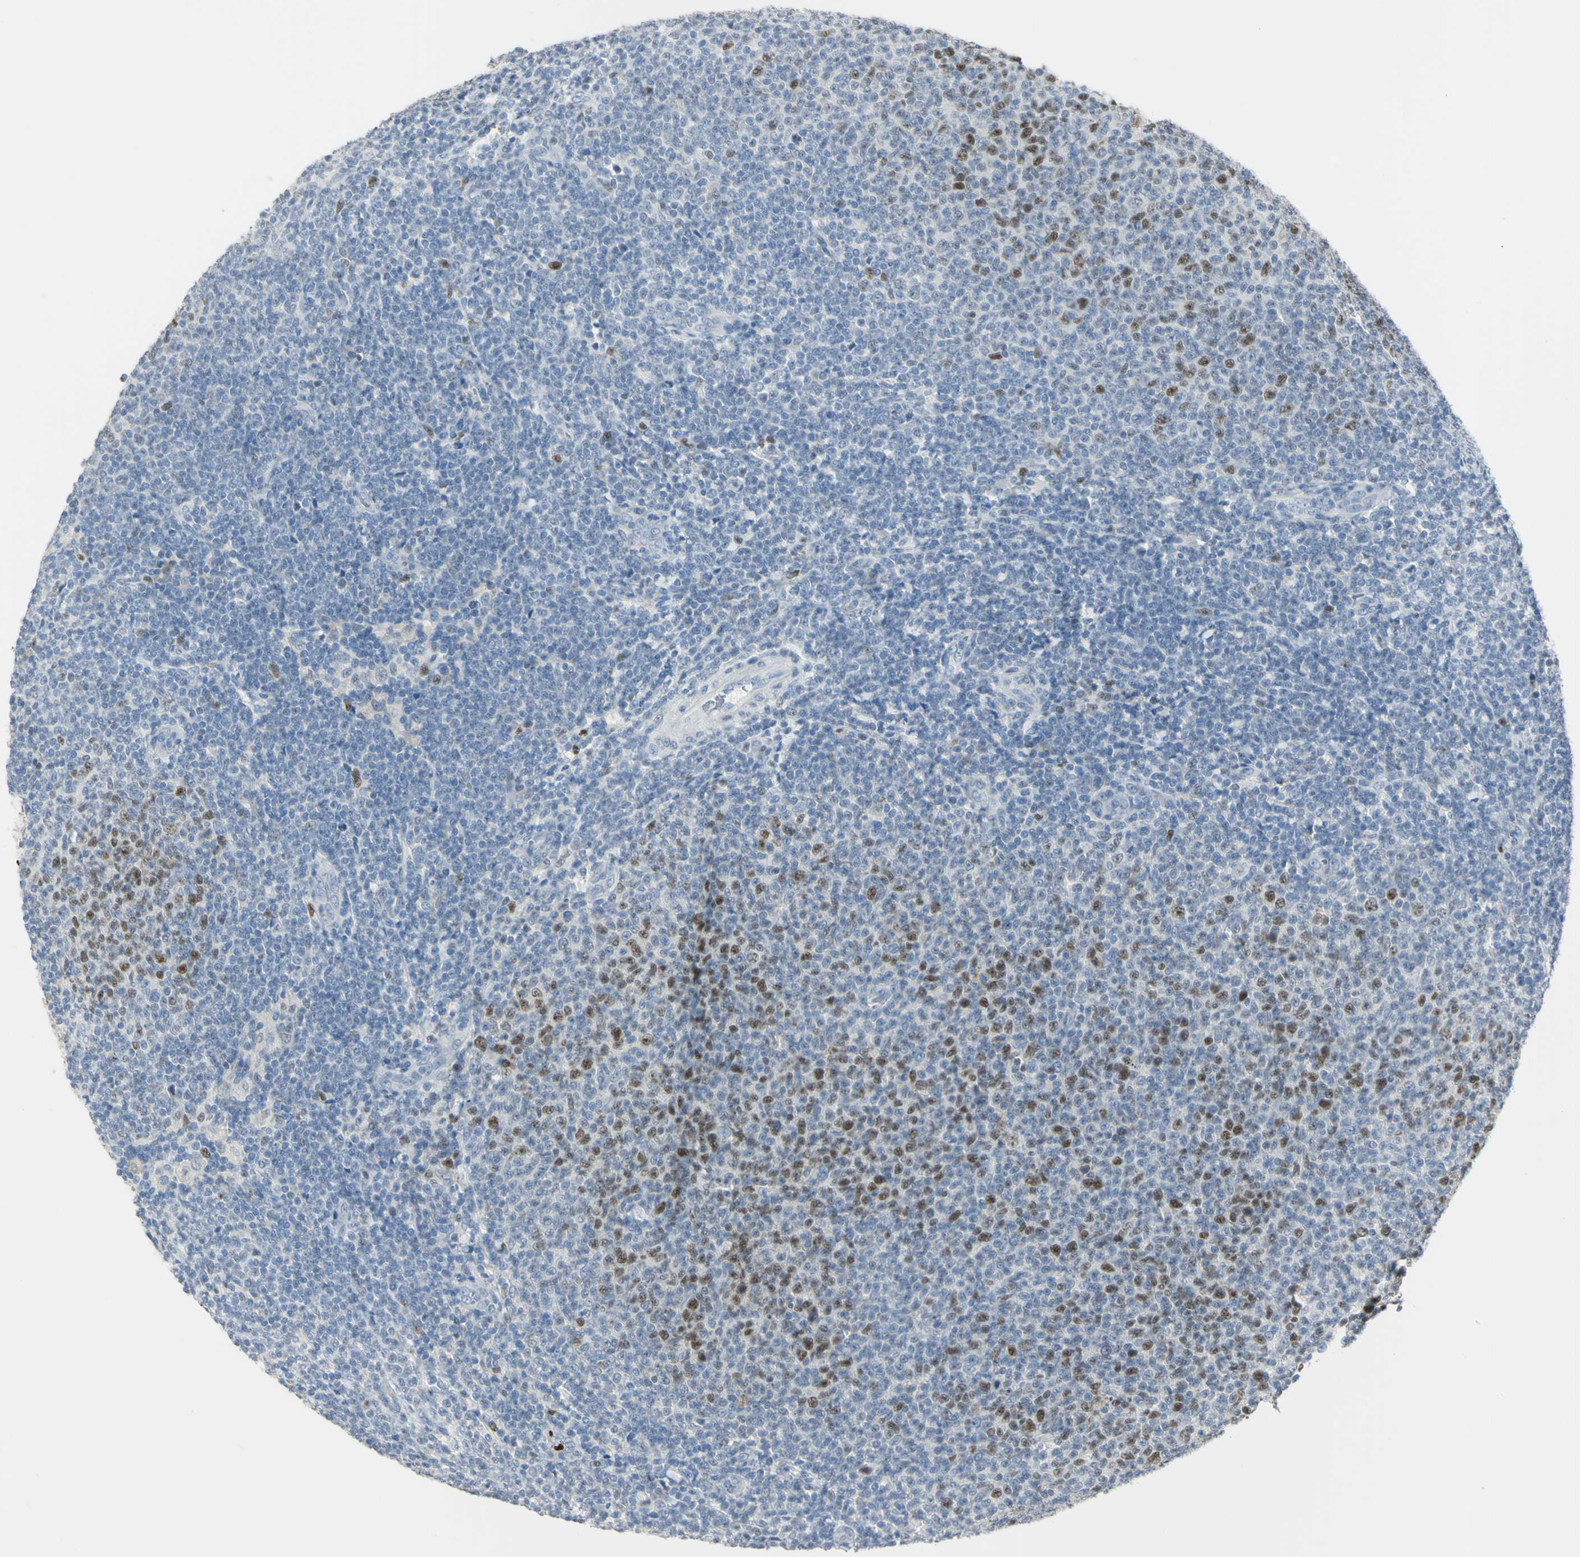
{"staining": {"intensity": "strong", "quantity": "<25%", "location": "nuclear"}, "tissue": "lymphoma", "cell_type": "Tumor cells", "image_type": "cancer", "snomed": [{"axis": "morphology", "description": "Malignant lymphoma, non-Hodgkin's type, Low grade"}, {"axis": "topography", "description": "Lymph node"}], "caption": "Lymphoma tissue demonstrates strong nuclear positivity in about <25% of tumor cells", "gene": "BCL6", "patient": {"sex": "male", "age": 66}}